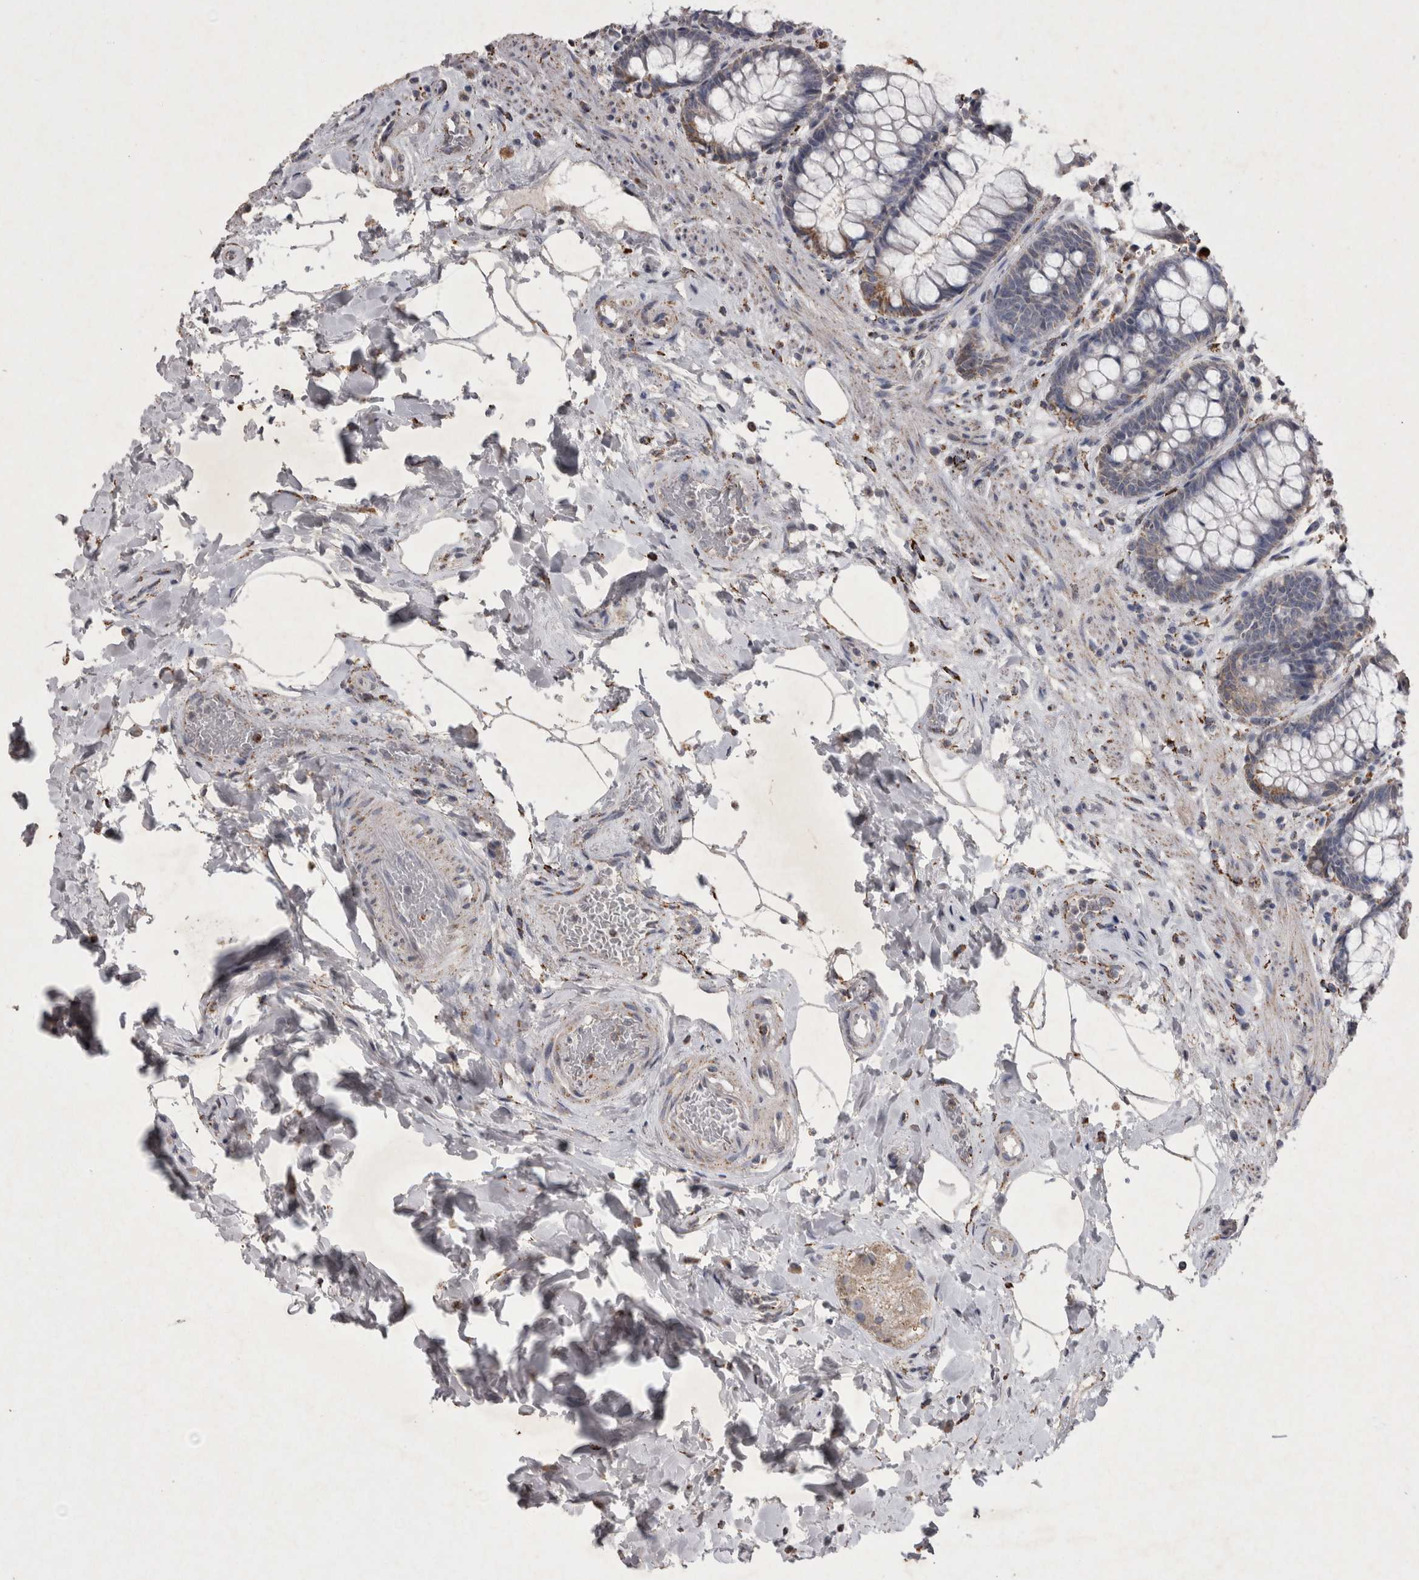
{"staining": {"intensity": "weak", "quantity": "25%-75%", "location": "cytoplasmic/membranous"}, "tissue": "rectum", "cell_type": "Glandular cells", "image_type": "normal", "snomed": [{"axis": "morphology", "description": "Normal tissue, NOS"}, {"axis": "topography", "description": "Rectum"}], "caption": "IHC image of benign rectum: human rectum stained using immunohistochemistry displays low levels of weak protein expression localized specifically in the cytoplasmic/membranous of glandular cells, appearing as a cytoplasmic/membranous brown color.", "gene": "DKK3", "patient": {"sex": "male", "age": 64}}